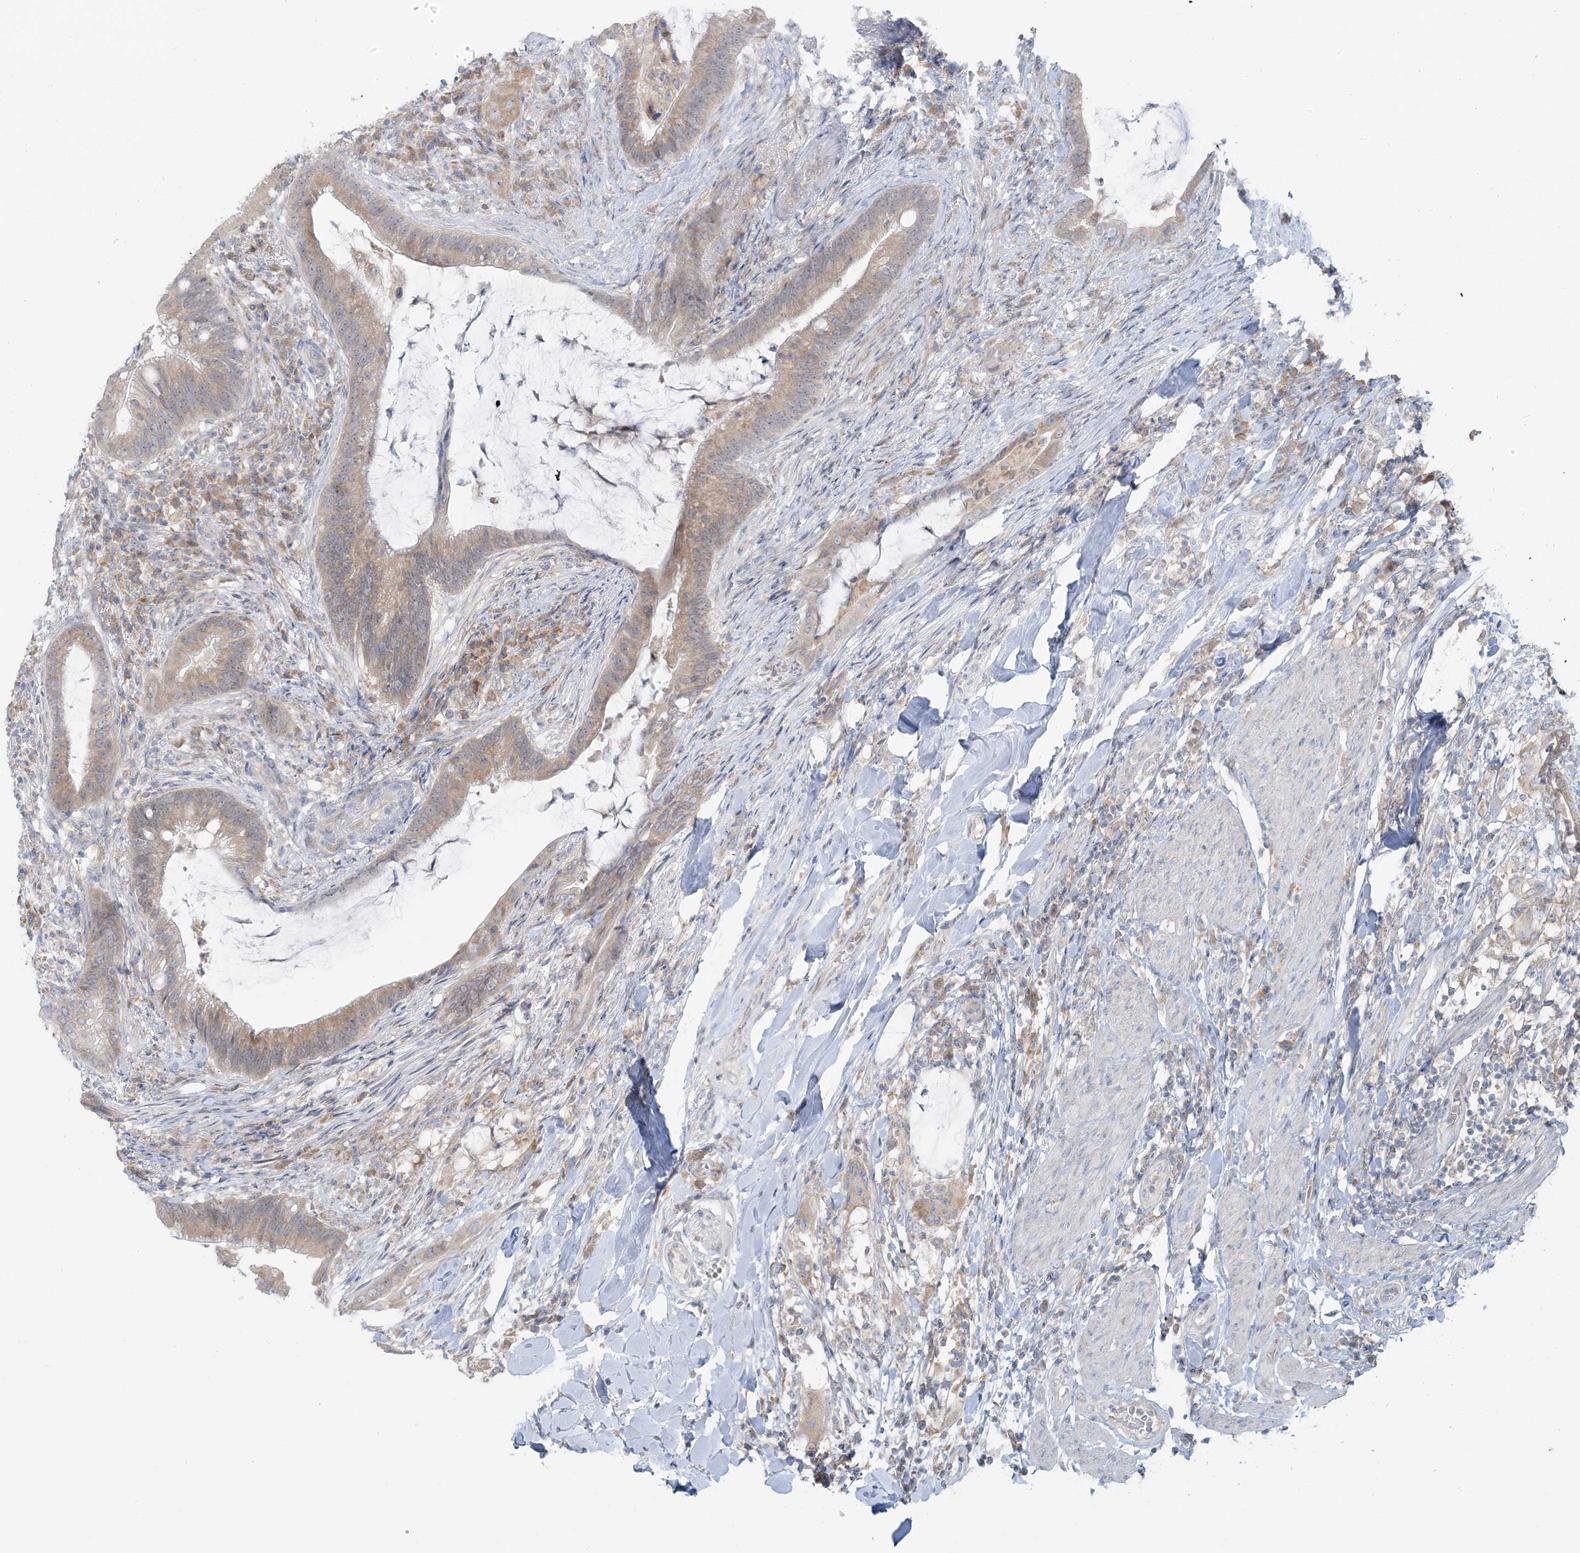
{"staining": {"intensity": "weak", "quantity": ">75%", "location": "cytoplasmic/membranous"}, "tissue": "colorectal cancer", "cell_type": "Tumor cells", "image_type": "cancer", "snomed": [{"axis": "morphology", "description": "Adenocarcinoma, NOS"}, {"axis": "topography", "description": "Colon"}], "caption": "Protein expression analysis of human adenocarcinoma (colorectal) reveals weak cytoplasmic/membranous expression in approximately >75% of tumor cells.", "gene": "EEFSEC", "patient": {"sex": "female", "age": 66}}